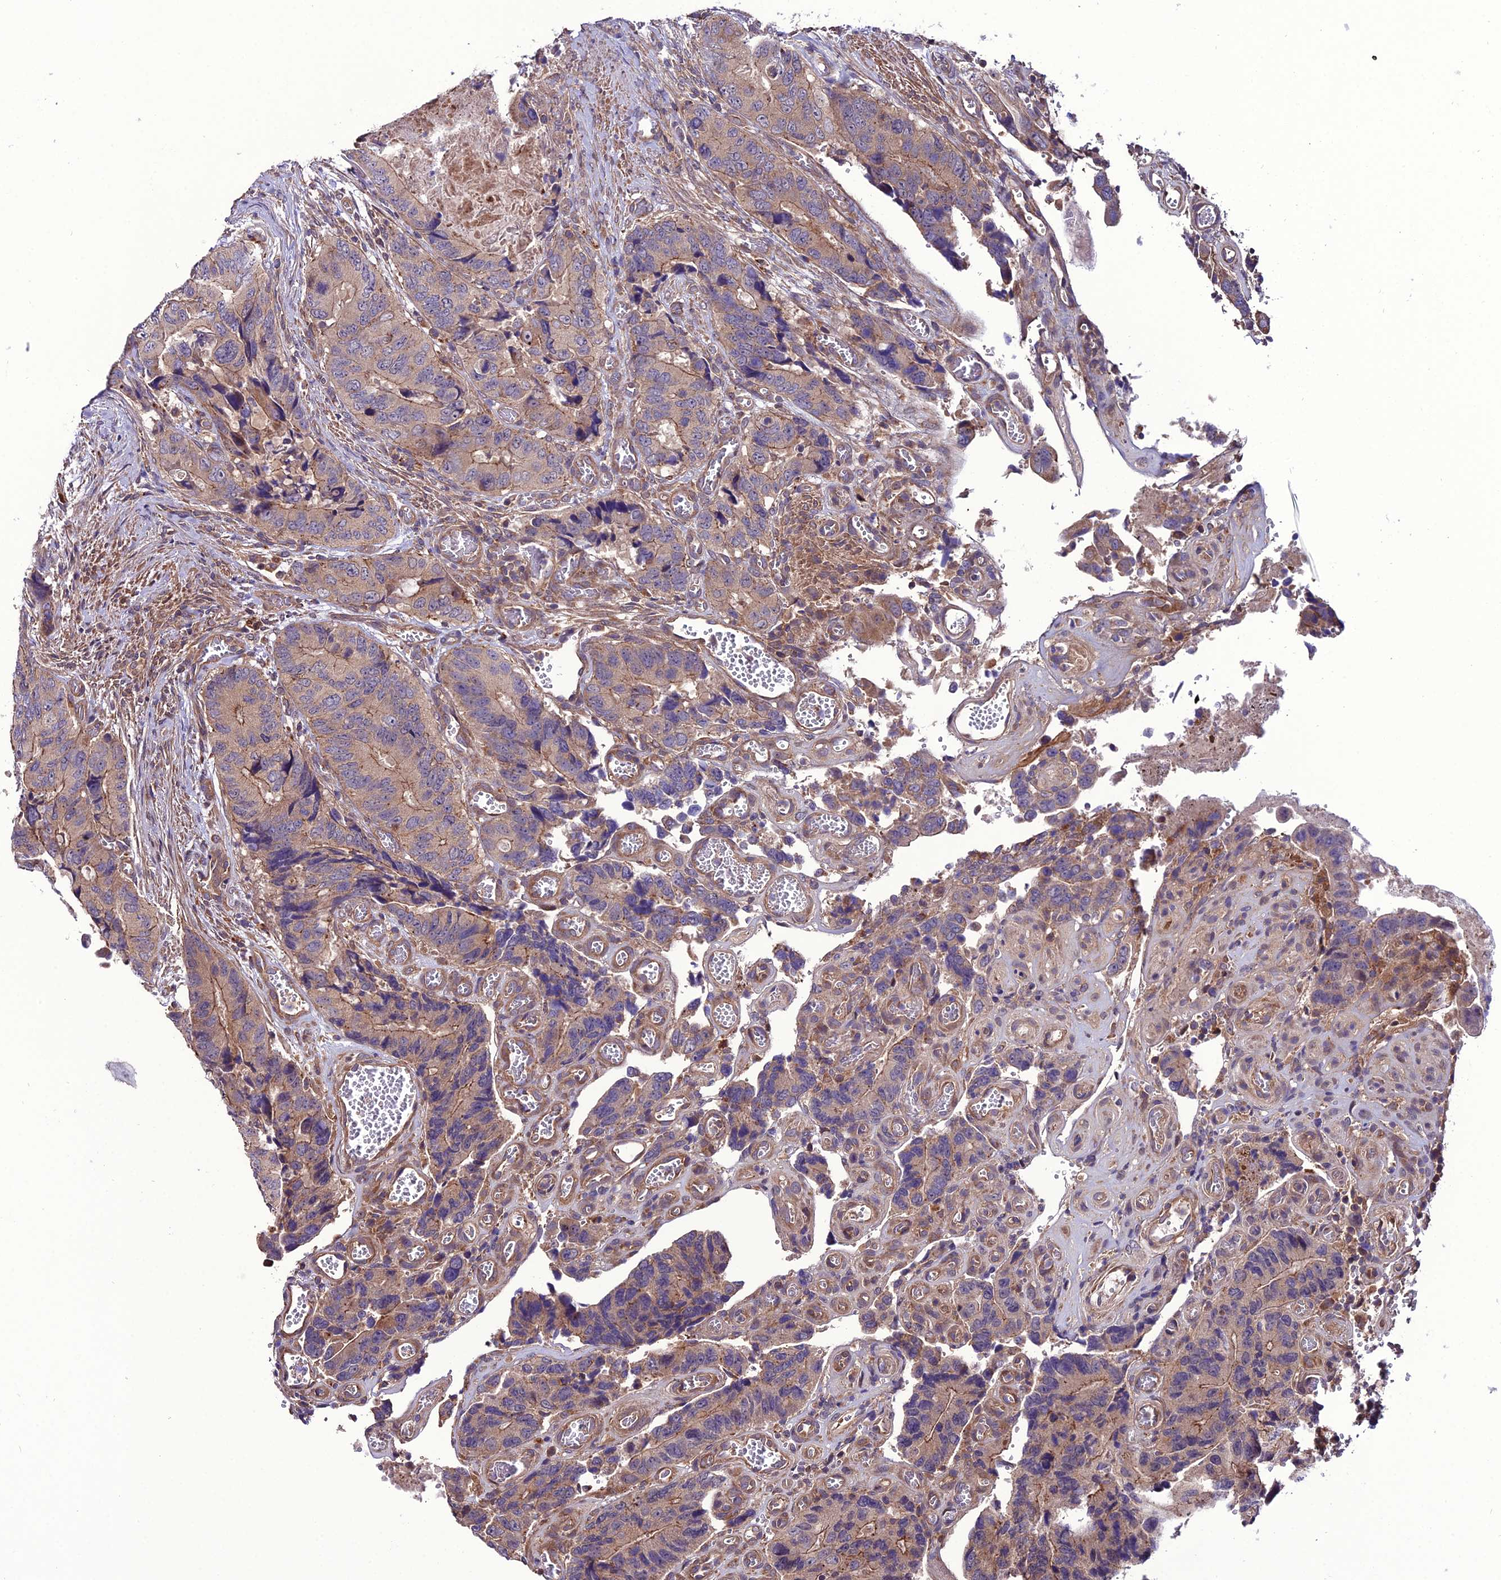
{"staining": {"intensity": "moderate", "quantity": ">75%", "location": "cytoplasmic/membranous"}, "tissue": "colorectal cancer", "cell_type": "Tumor cells", "image_type": "cancer", "snomed": [{"axis": "morphology", "description": "Adenocarcinoma, NOS"}, {"axis": "topography", "description": "Colon"}], "caption": "The histopathology image shows staining of colorectal cancer (adenocarcinoma), revealing moderate cytoplasmic/membranous protein expression (brown color) within tumor cells. Nuclei are stained in blue.", "gene": "PPIL3", "patient": {"sex": "male", "age": 84}}